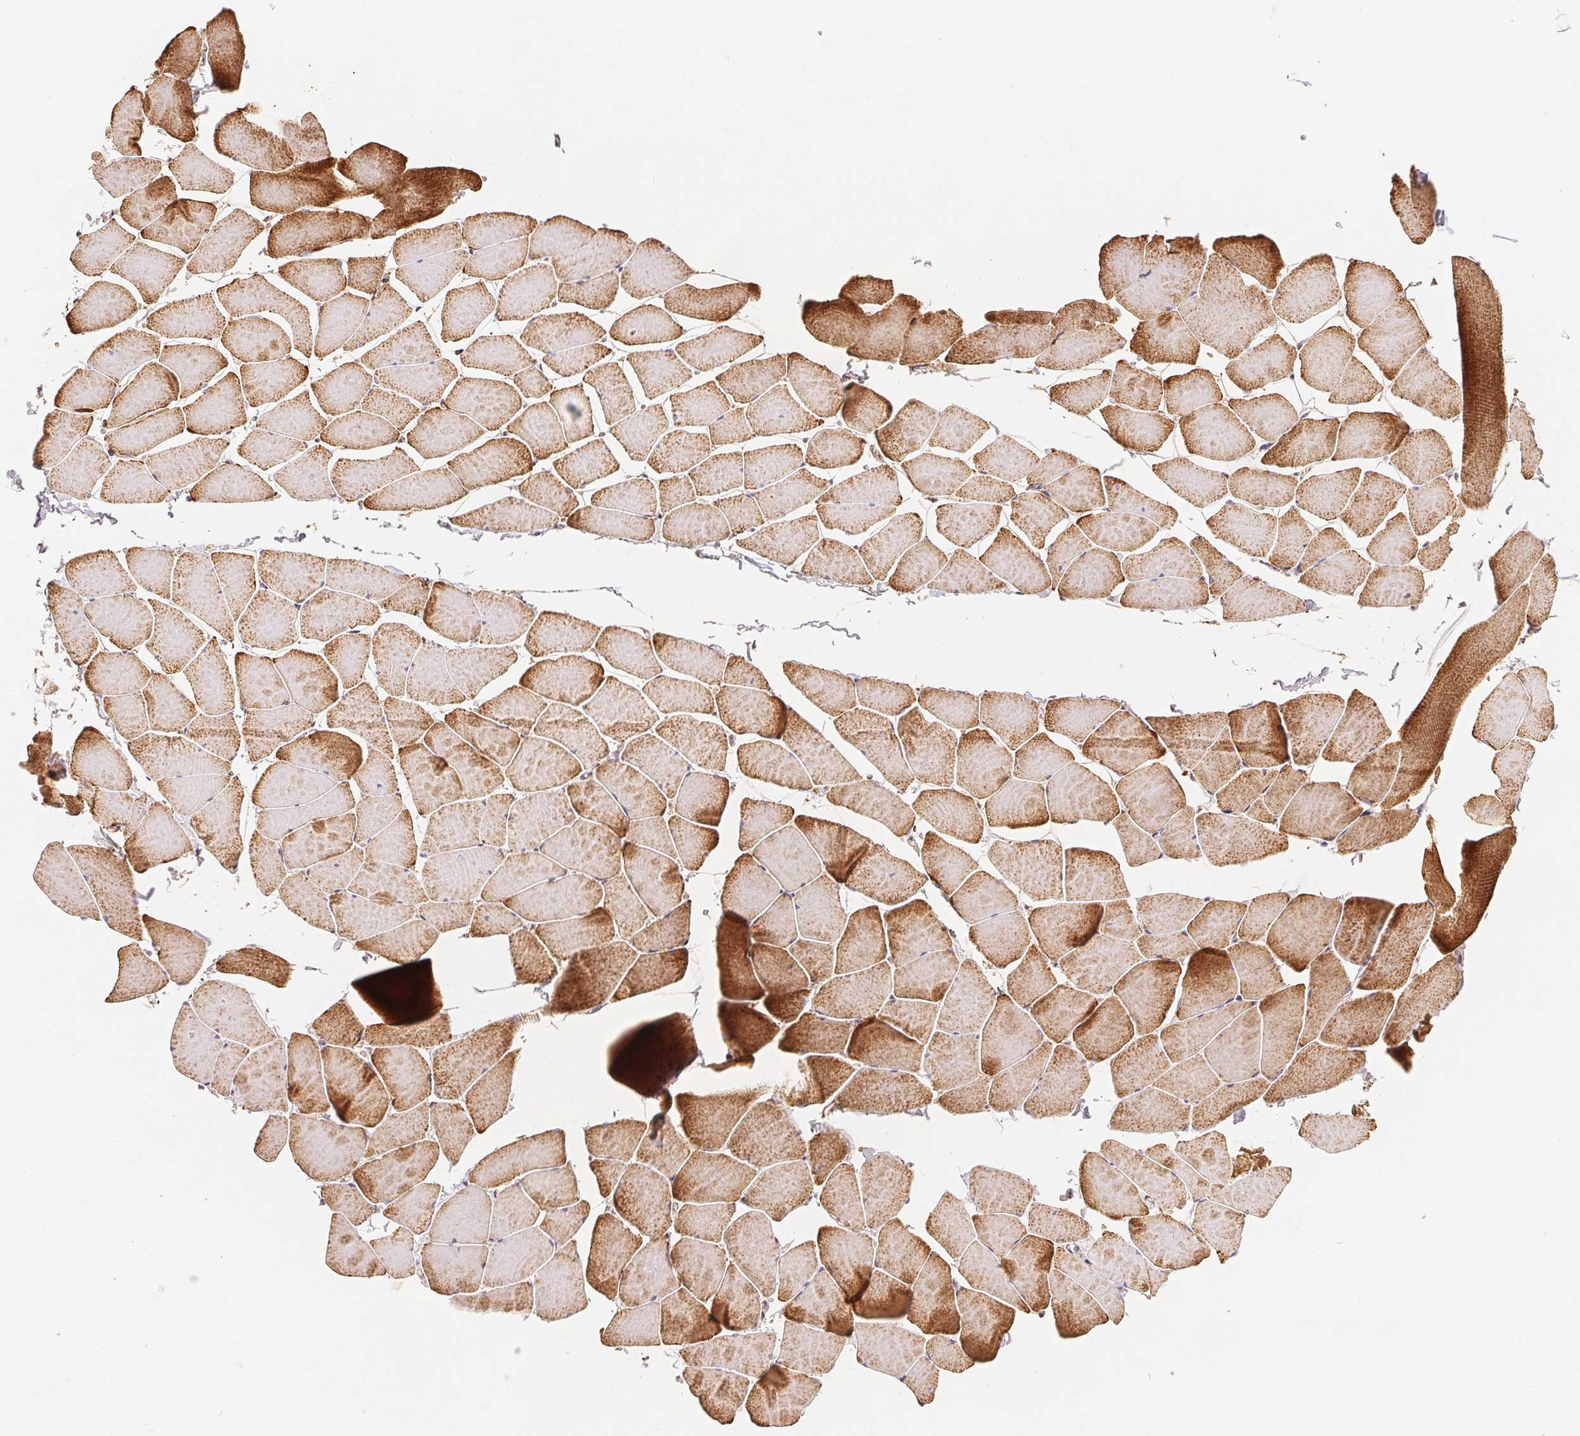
{"staining": {"intensity": "moderate", "quantity": ">75%", "location": "cytoplasmic/membranous"}, "tissue": "skeletal muscle", "cell_type": "Myocytes", "image_type": "normal", "snomed": [{"axis": "morphology", "description": "Normal tissue, NOS"}, {"axis": "topography", "description": "Skeletal muscle"}], "caption": "DAB (3,3'-diaminobenzidine) immunohistochemical staining of benign skeletal muscle demonstrates moderate cytoplasmic/membranous protein staining in about >75% of myocytes.", "gene": "SDHB", "patient": {"sex": "male", "age": 25}}